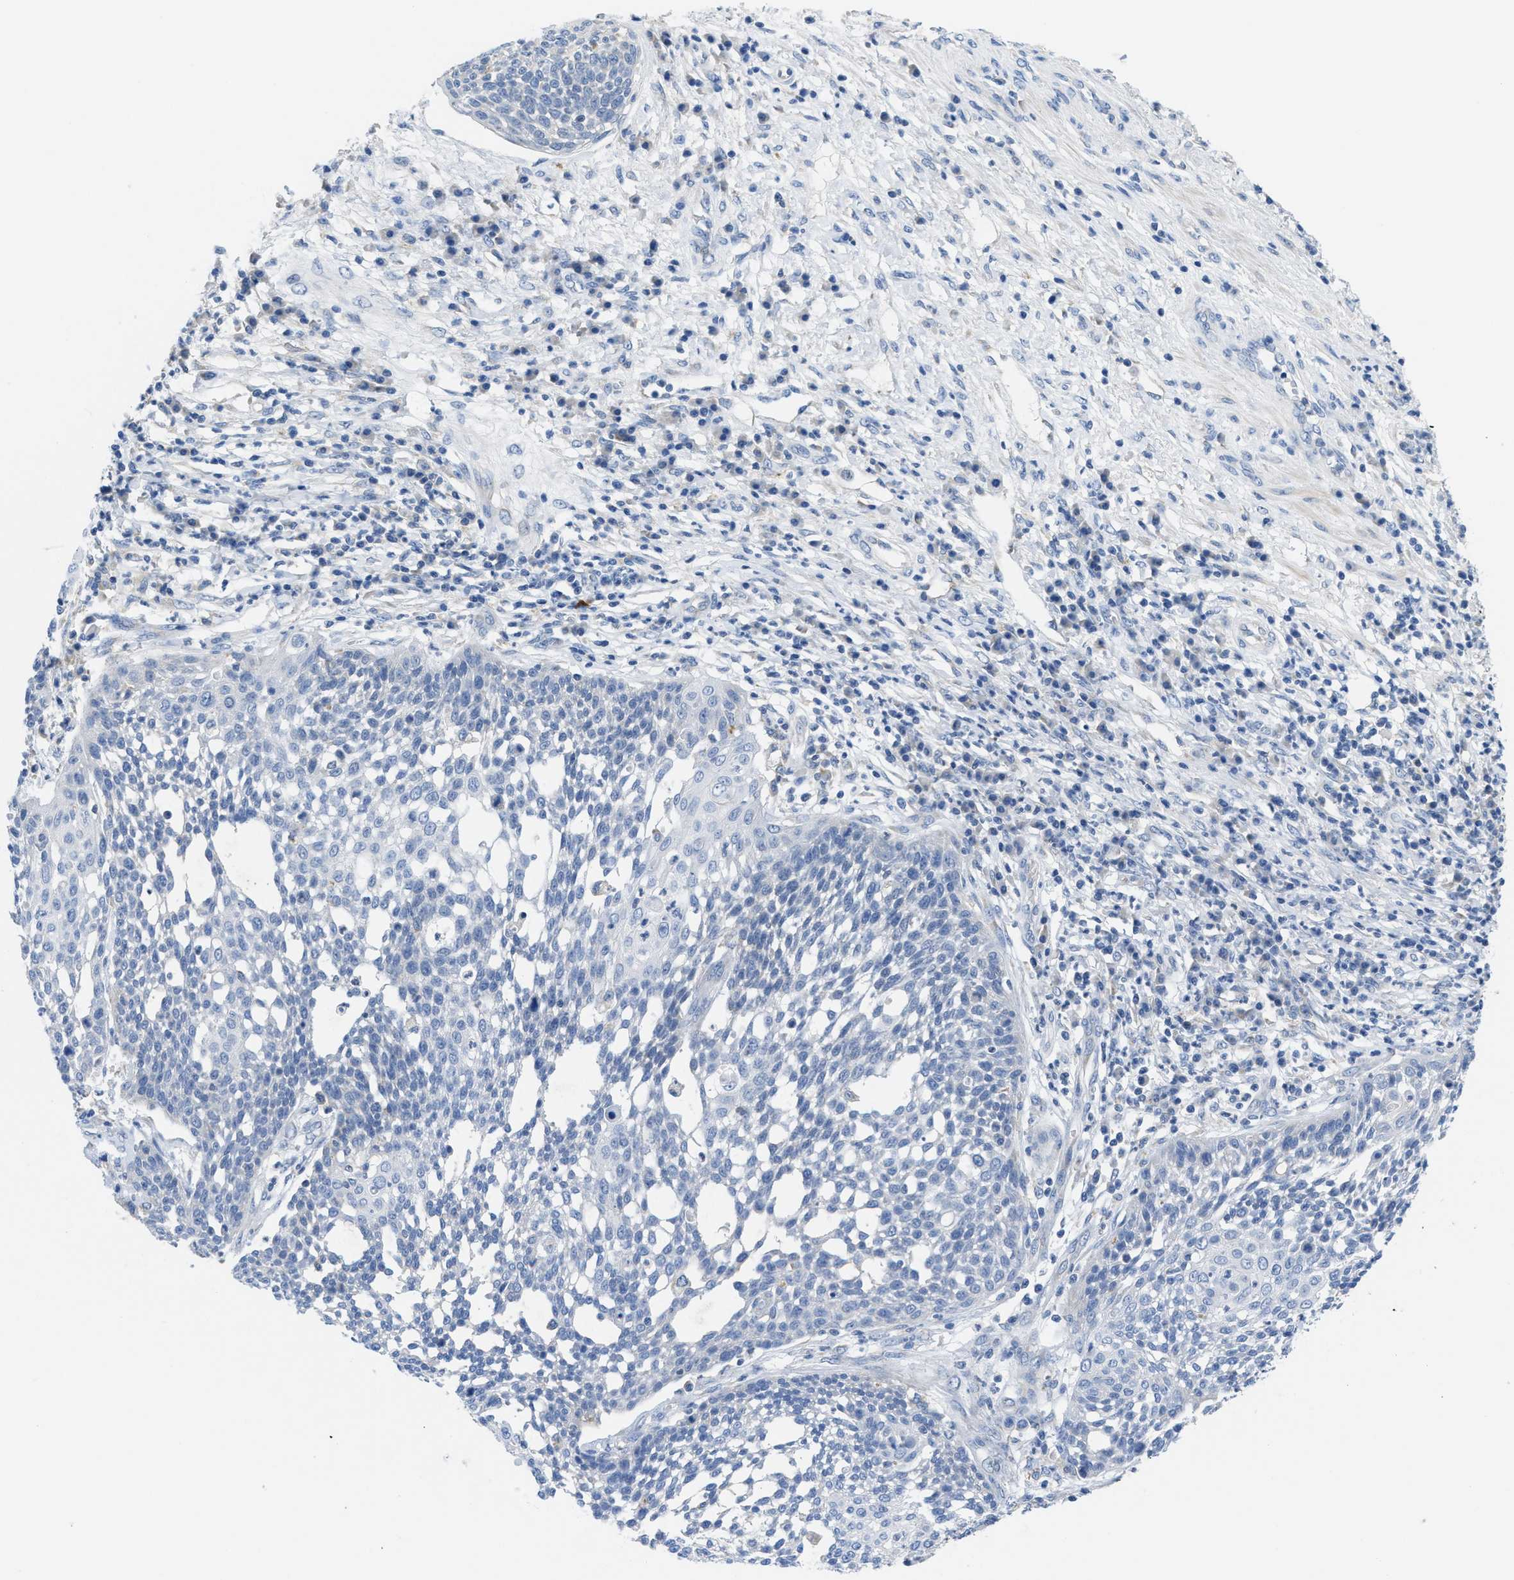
{"staining": {"intensity": "negative", "quantity": "none", "location": "none"}, "tissue": "cervical cancer", "cell_type": "Tumor cells", "image_type": "cancer", "snomed": [{"axis": "morphology", "description": "Squamous cell carcinoma, NOS"}, {"axis": "topography", "description": "Cervix"}], "caption": "IHC image of cervical cancer stained for a protein (brown), which shows no positivity in tumor cells.", "gene": "PTDSS1", "patient": {"sex": "female", "age": 34}}